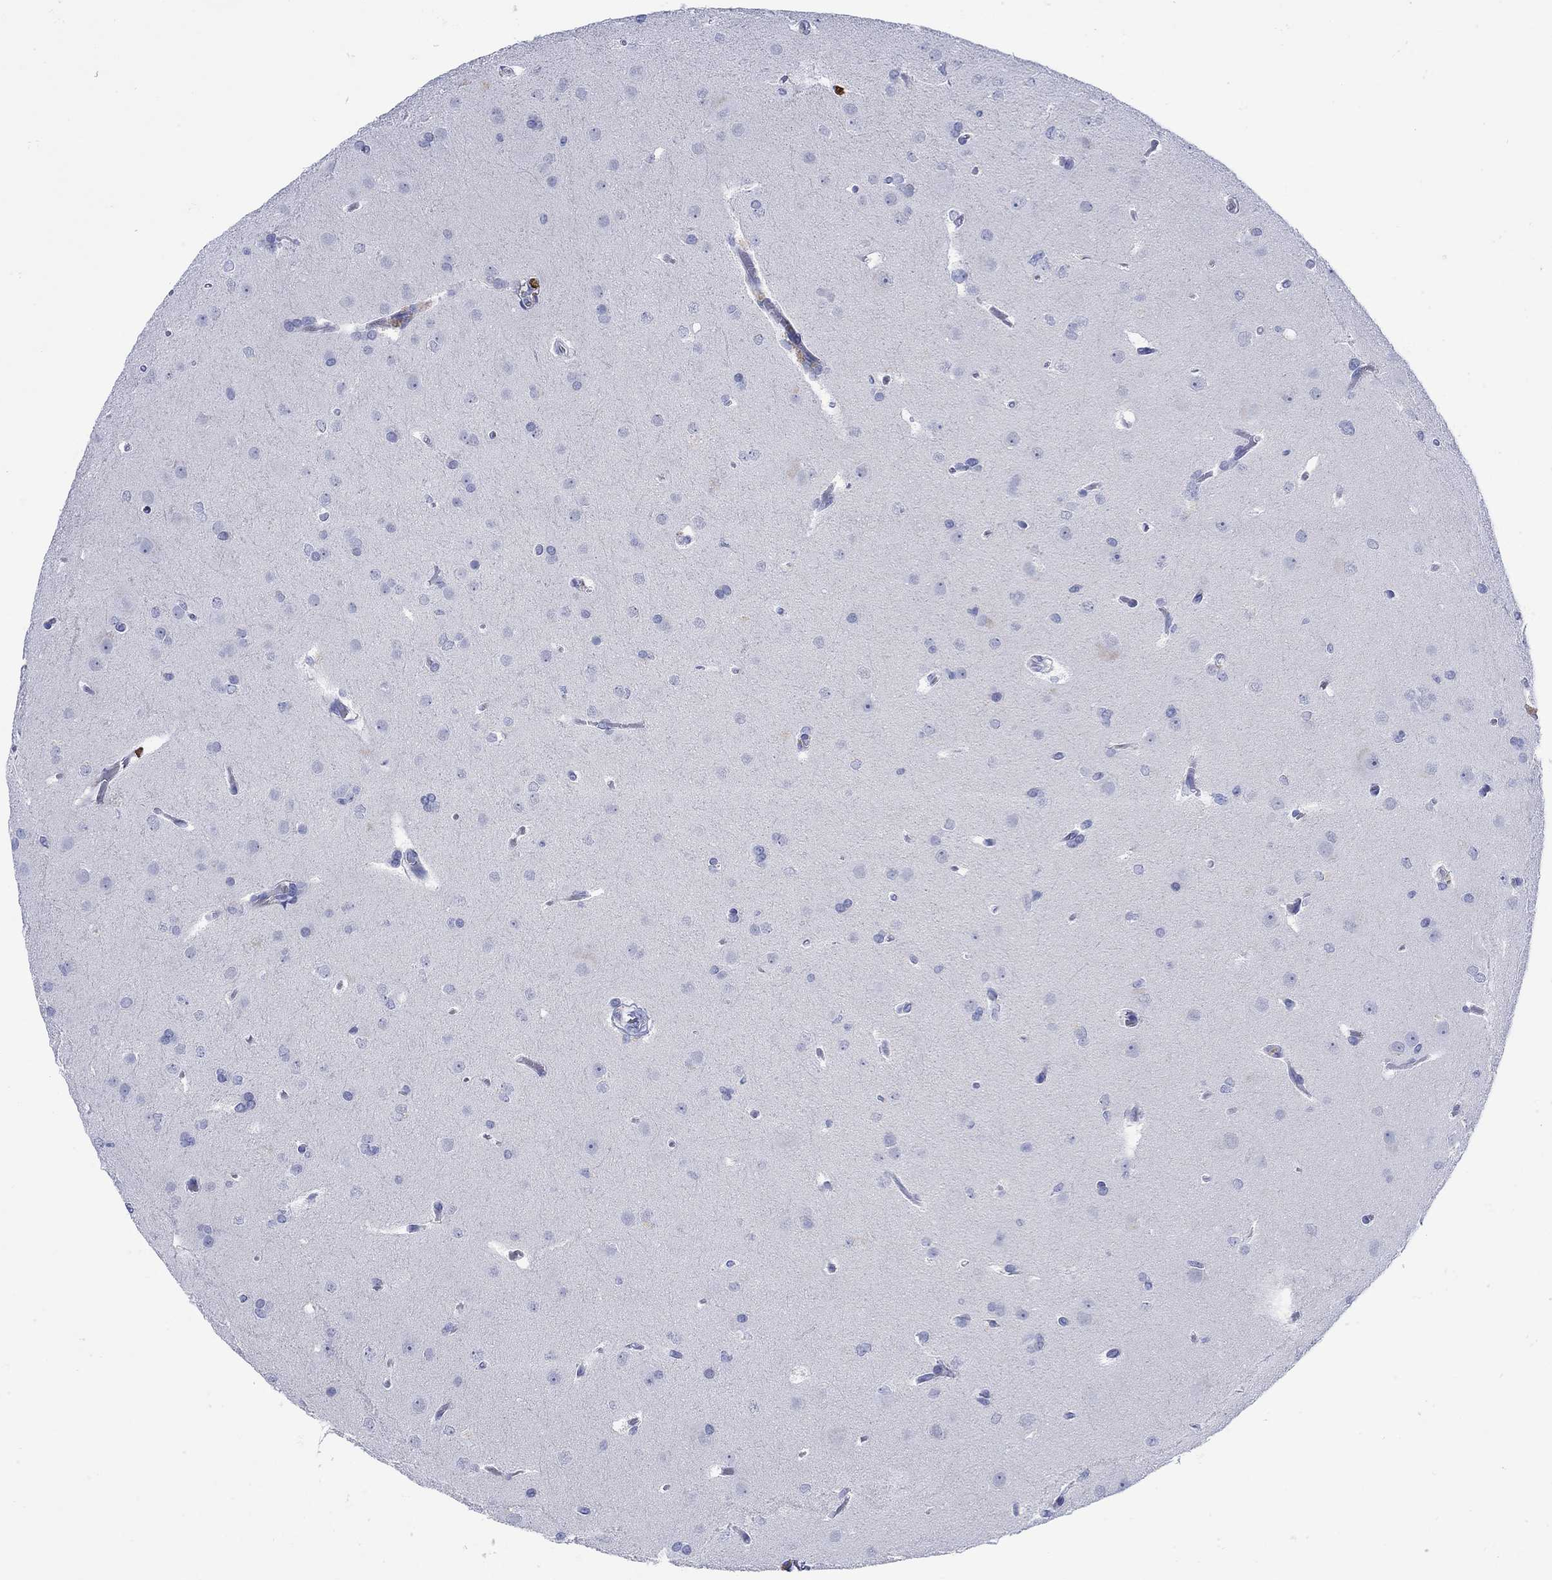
{"staining": {"intensity": "negative", "quantity": "none", "location": "none"}, "tissue": "glioma", "cell_type": "Tumor cells", "image_type": "cancer", "snomed": [{"axis": "morphology", "description": "Glioma, malignant, Low grade"}, {"axis": "topography", "description": "Brain"}], "caption": "Tumor cells are negative for brown protein staining in malignant glioma (low-grade).", "gene": "LINGO3", "patient": {"sex": "female", "age": 32}}